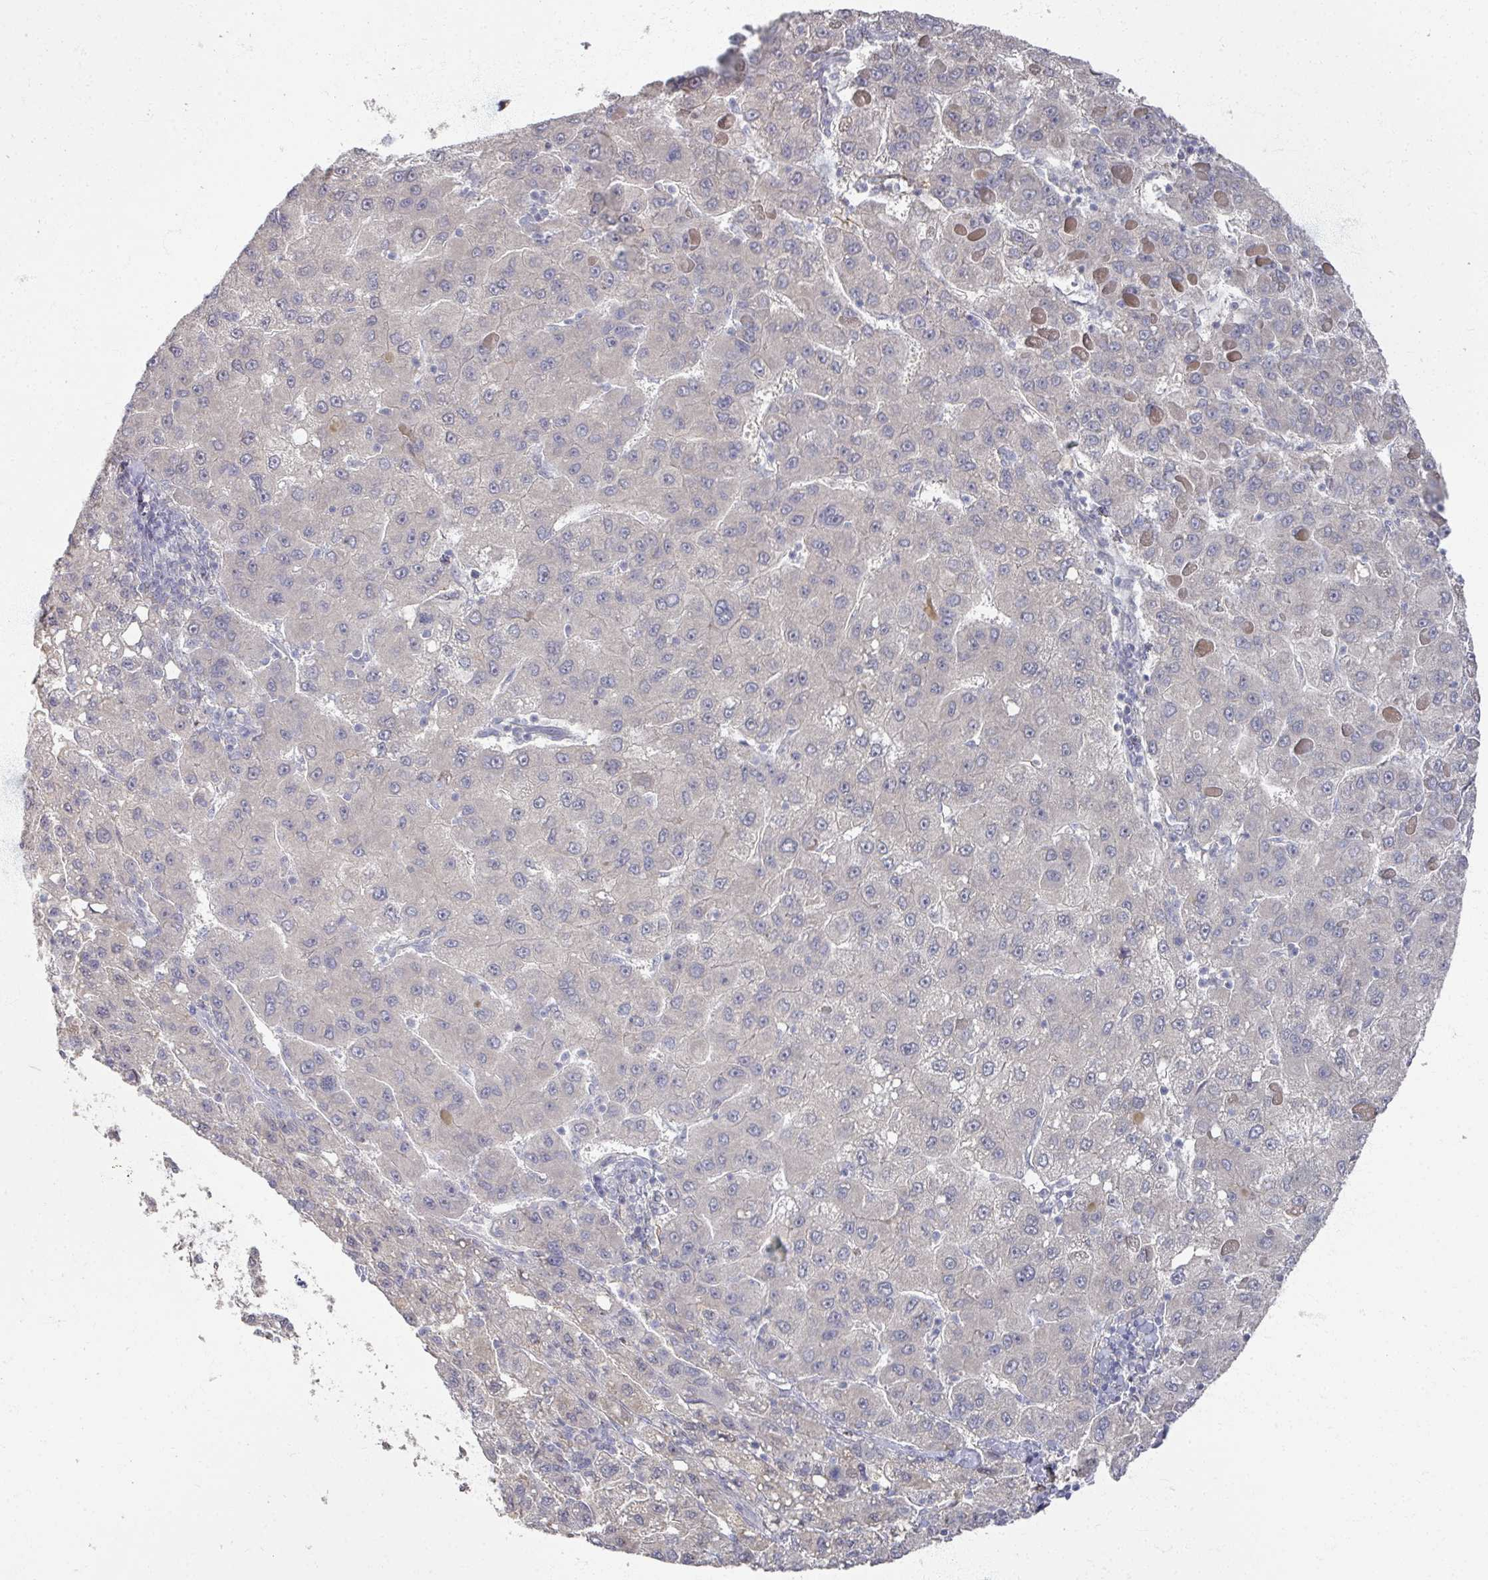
{"staining": {"intensity": "negative", "quantity": "none", "location": "none"}, "tissue": "liver cancer", "cell_type": "Tumor cells", "image_type": "cancer", "snomed": [{"axis": "morphology", "description": "Carcinoma, Hepatocellular, NOS"}, {"axis": "topography", "description": "Liver"}], "caption": "This image is of liver cancer (hepatocellular carcinoma) stained with immunohistochemistry to label a protein in brown with the nuclei are counter-stained blue. There is no positivity in tumor cells.", "gene": "TTYH3", "patient": {"sex": "female", "age": 82}}